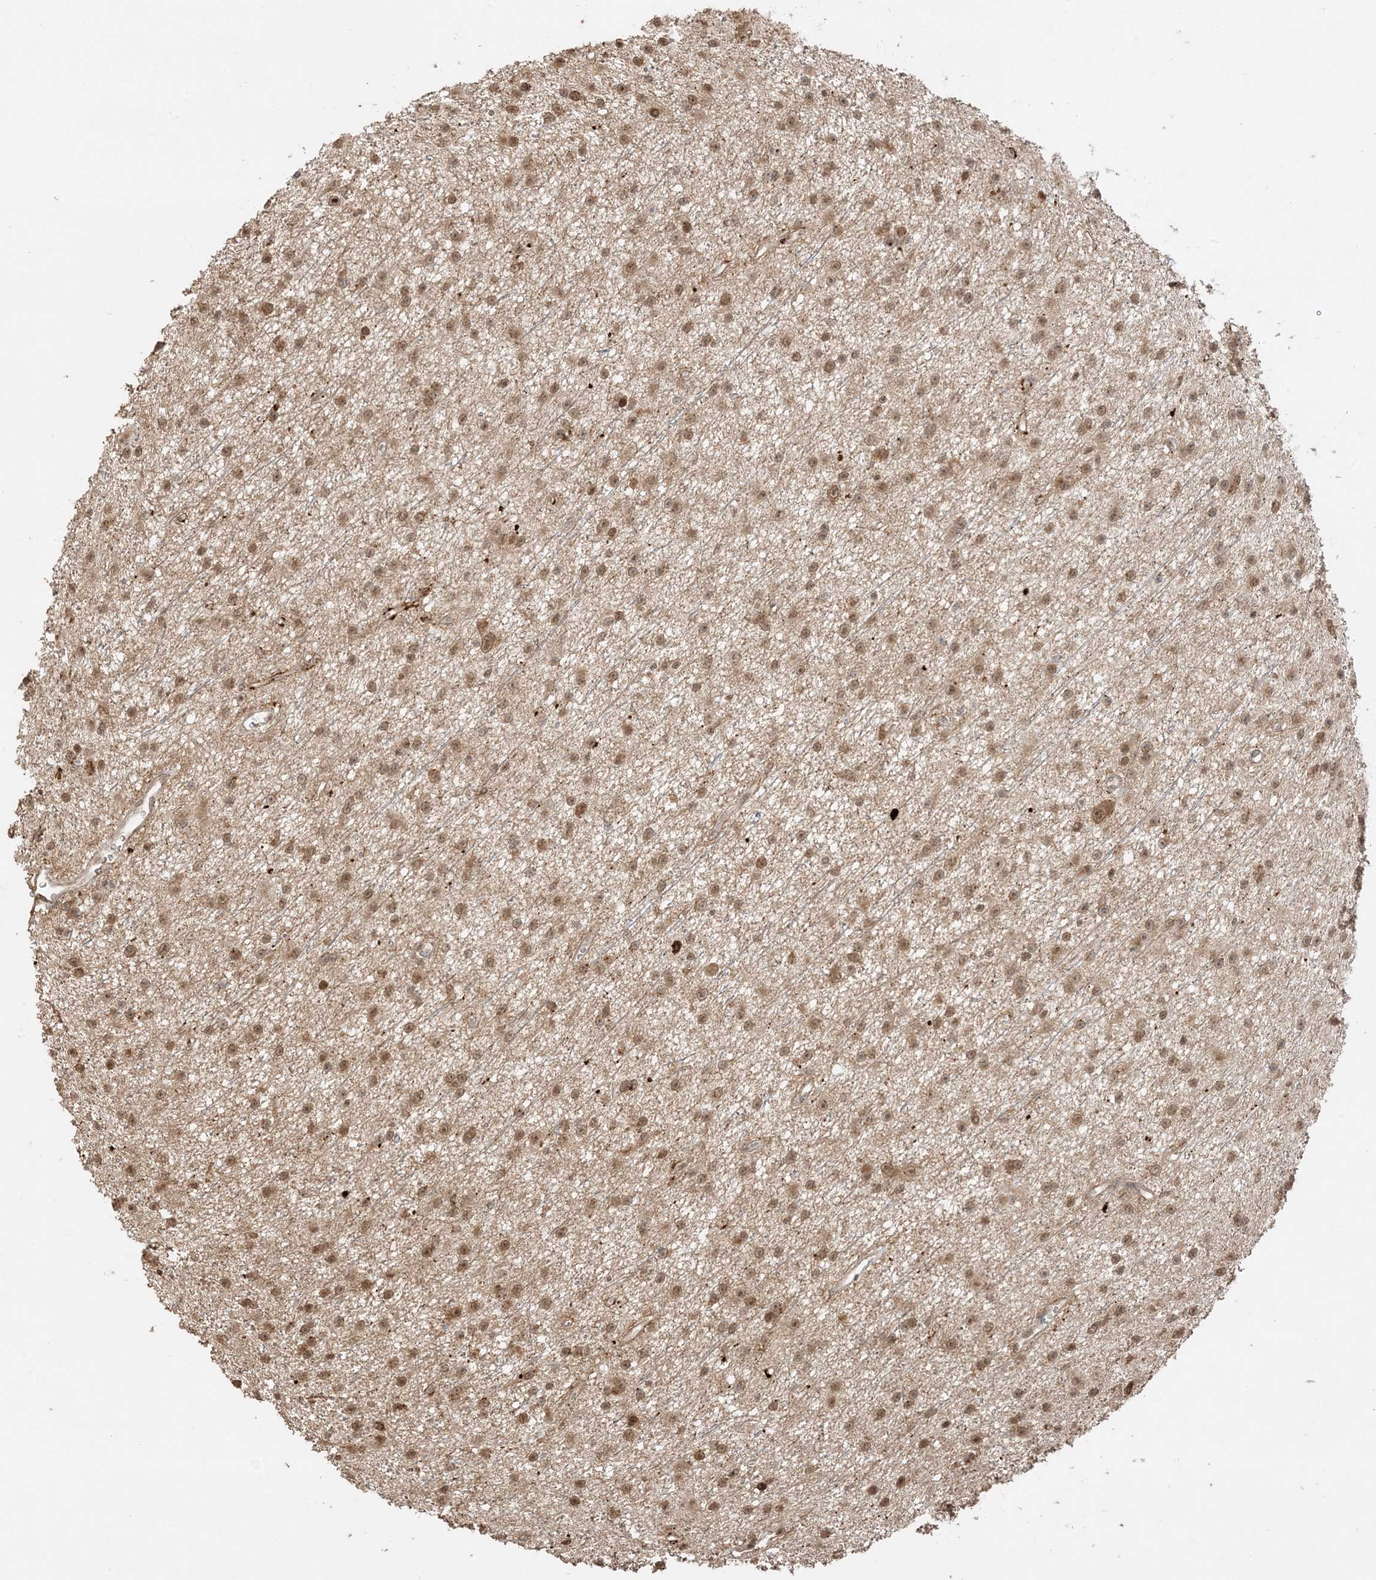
{"staining": {"intensity": "moderate", "quantity": ">75%", "location": "nuclear"}, "tissue": "glioma", "cell_type": "Tumor cells", "image_type": "cancer", "snomed": [{"axis": "morphology", "description": "Glioma, malignant, Low grade"}, {"axis": "topography", "description": "Cerebral cortex"}], "caption": "Protein expression by immunohistochemistry exhibits moderate nuclear staining in approximately >75% of tumor cells in malignant glioma (low-grade). (DAB (3,3'-diaminobenzidine) = brown stain, brightfield microscopy at high magnification).", "gene": "ZBTB41", "patient": {"sex": "female", "age": 39}}